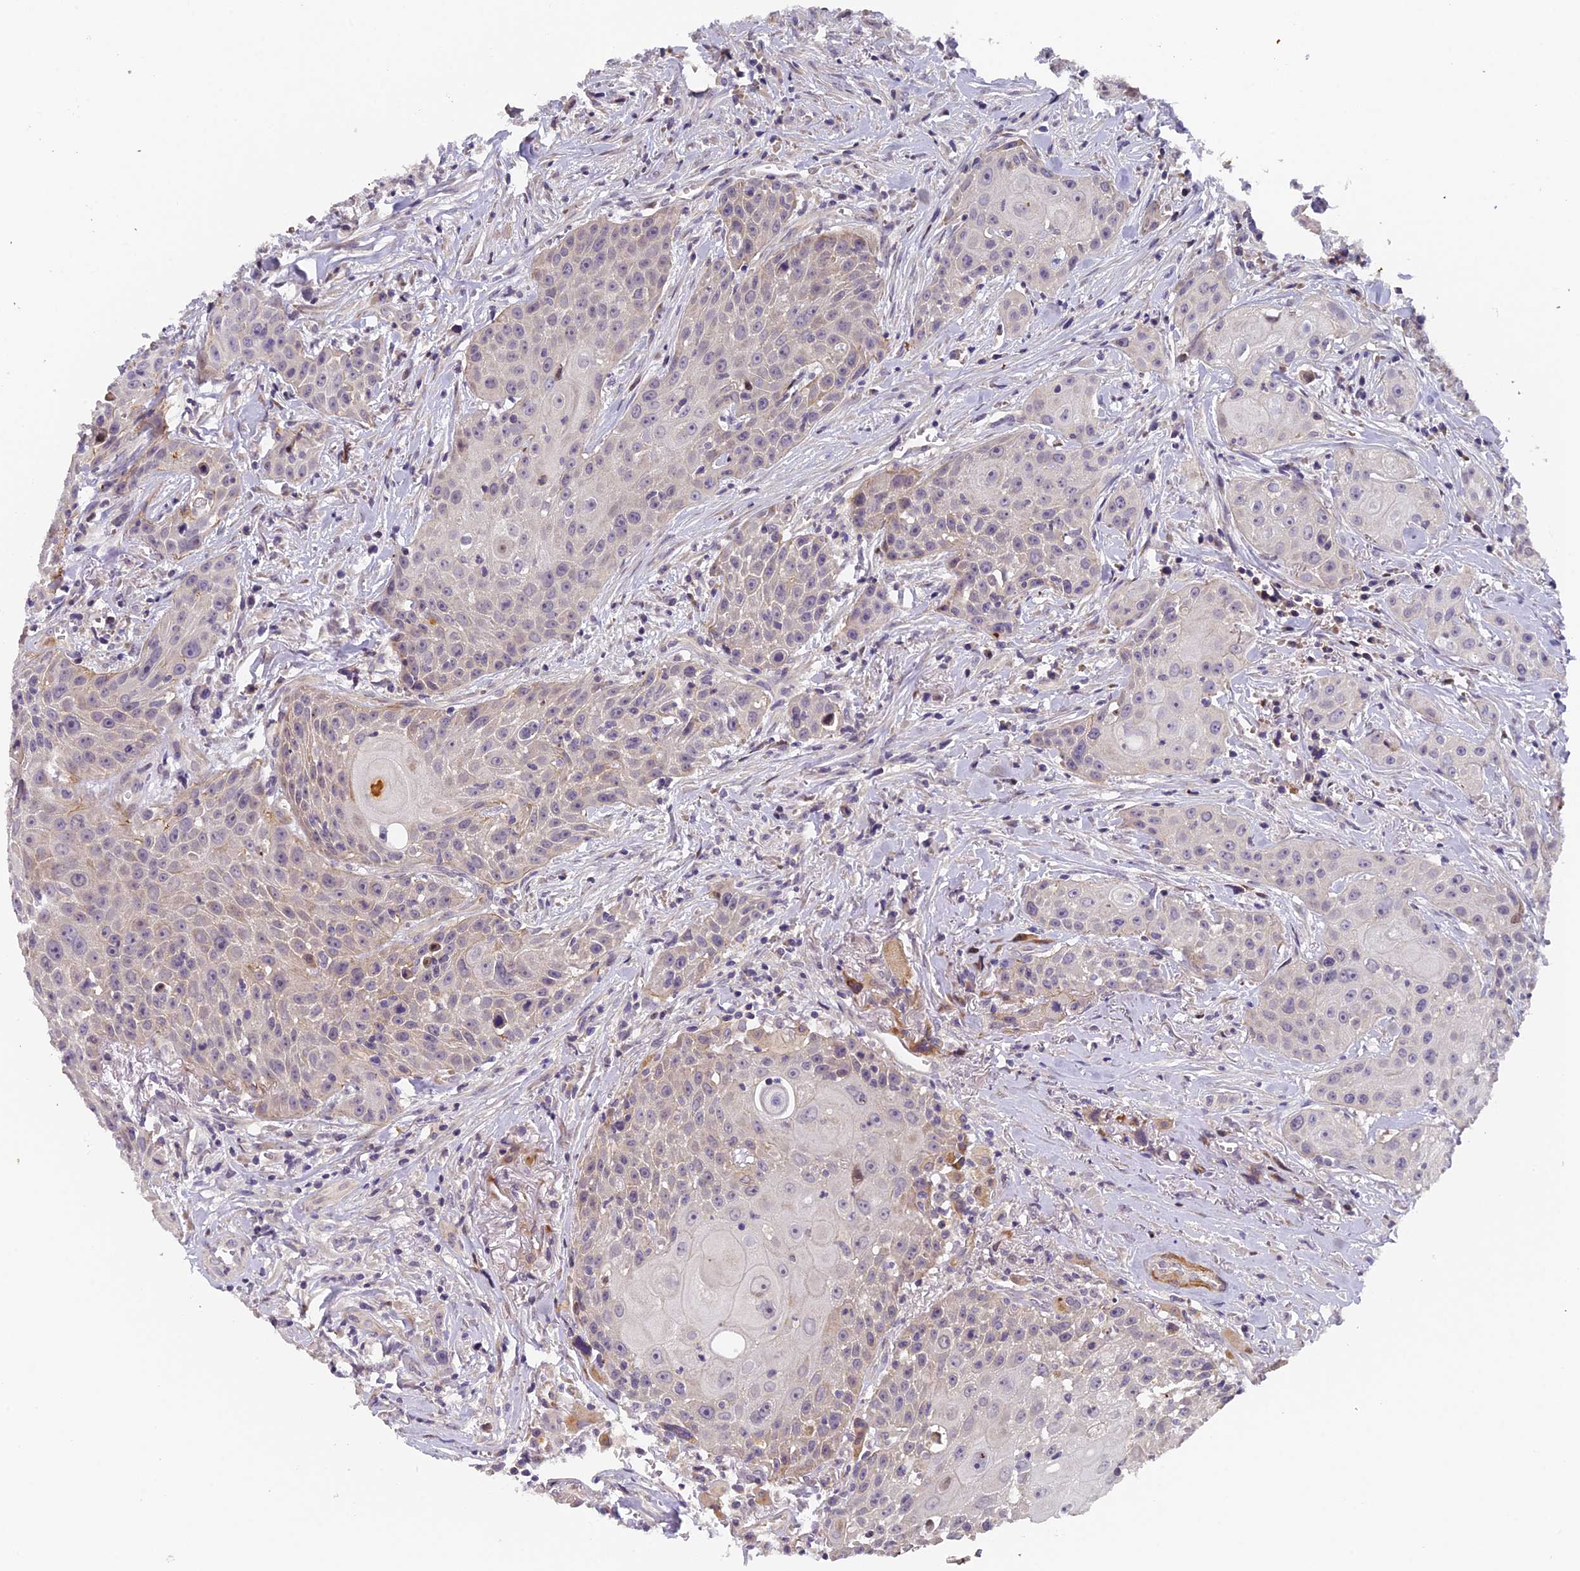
{"staining": {"intensity": "weak", "quantity": "<25%", "location": "cytoplasmic/membranous"}, "tissue": "head and neck cancer", "cell_type": "Tumor cells", "image_type": "cancer", "snomed": [{"axis": "morphology", "description": "Squamous cell carcinoma, NOS"}, {"axis": "topography", "description": "Oral tissue"}, {"axis": "topography", "description": "Head-Neck"}], "caption": "The immunohistochemistry photomicrograph has no significant expression in tumor cells of head and neck squamous cell carcinoma tissue.", "gene": "RAB28", "patient": {"sex": "female", "age": 82}}